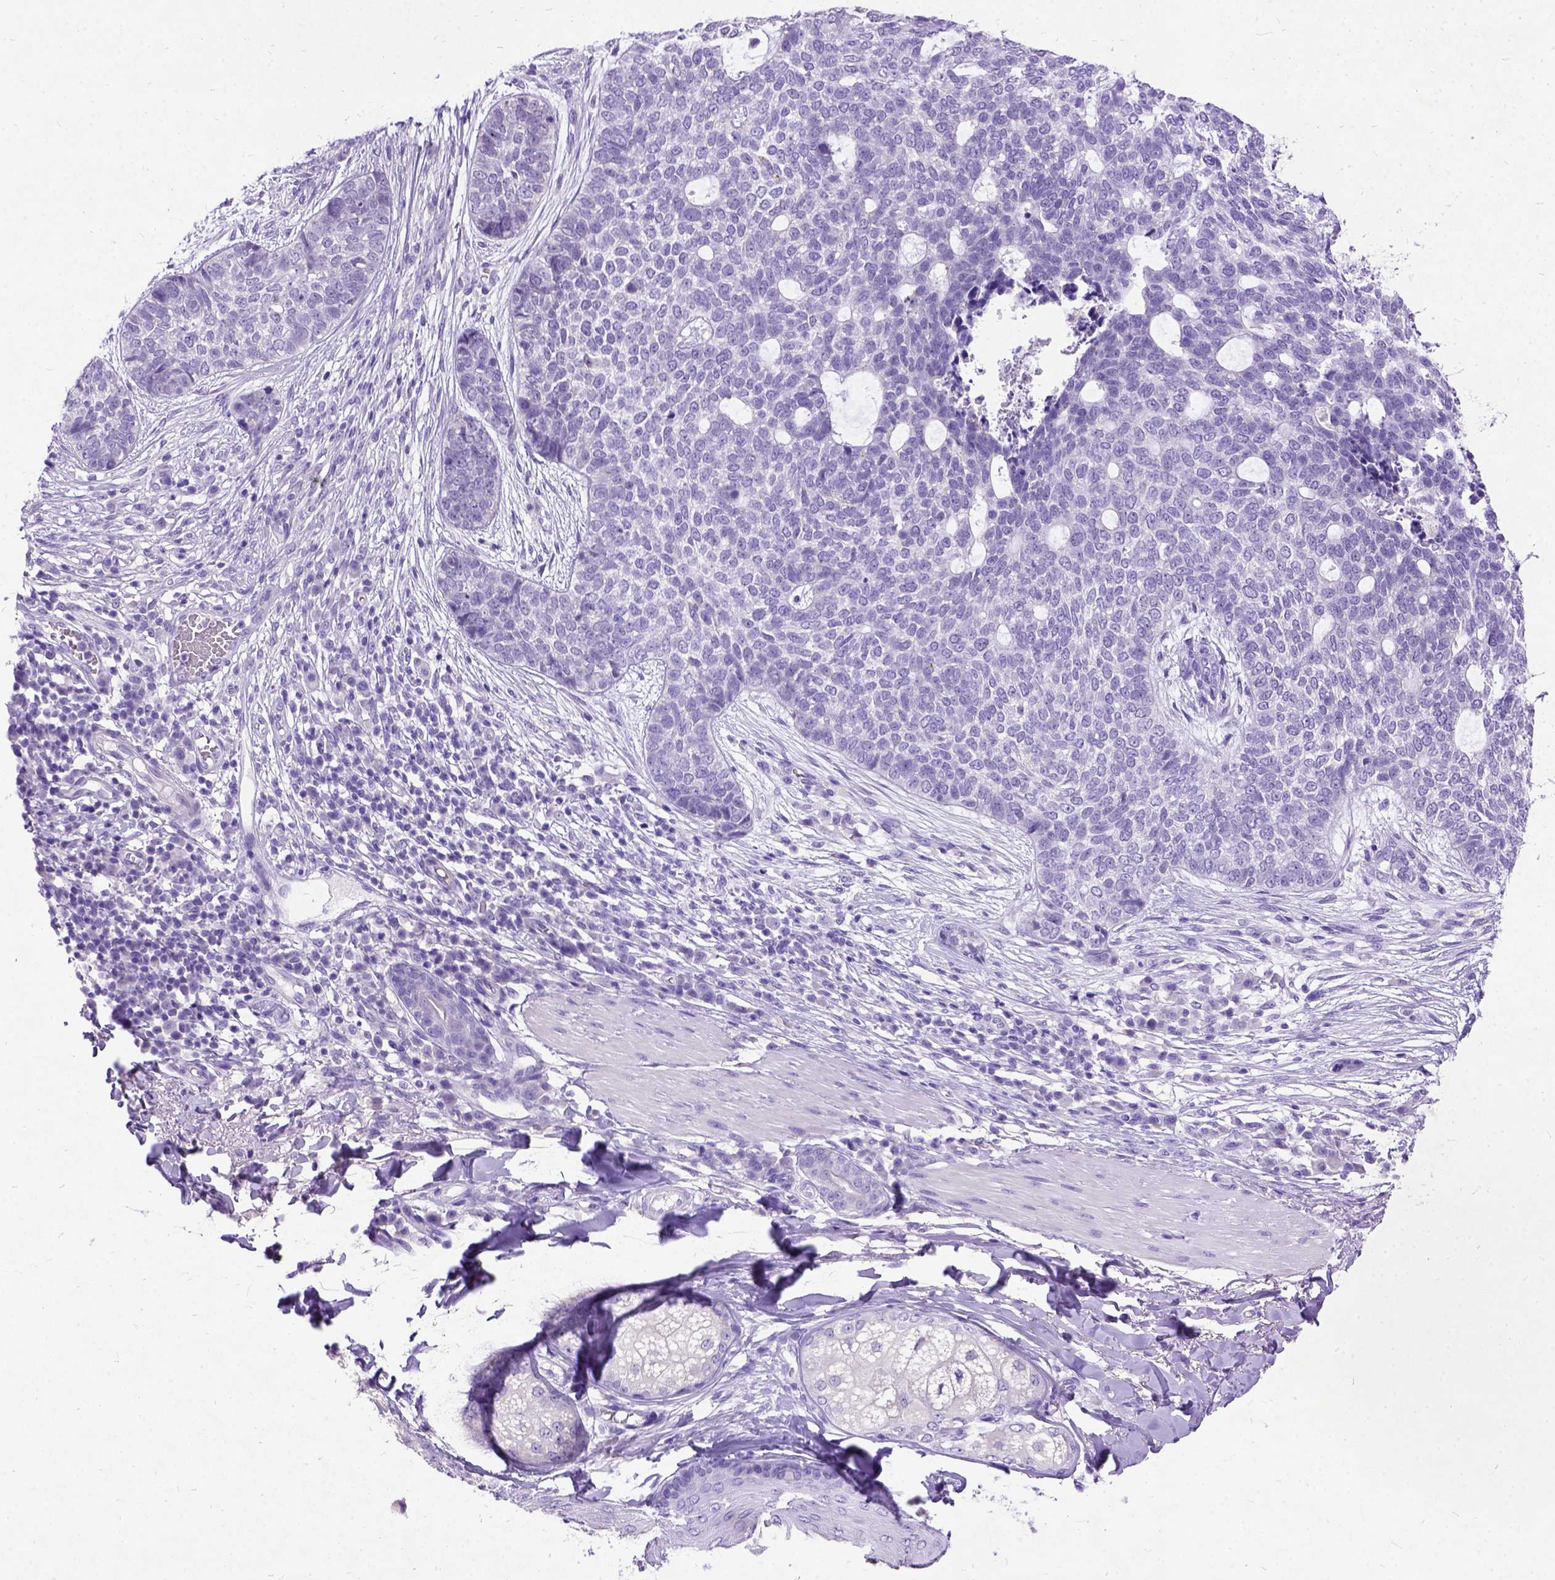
{"staining": {"intensity": "negative", "quantity": "none", "location": "none"}, "tissue": "skin cancer", "cell_type": "Tumor cells", "image_type": "cancer", "snomed": [{"axis": "morphology", "description": "Basal cell carcinoma"}, {"axis": "topography", "description": "Skin"}], "caption": "High magnification brightfield microscopy of skin basal cell carcinoma stained with DAB (brown) and counterstained with hematoxylin (blue): tumor cells show no significant expression.", "gene": "NEUROD4", "patient": {"sex": "female", "age": 69}}